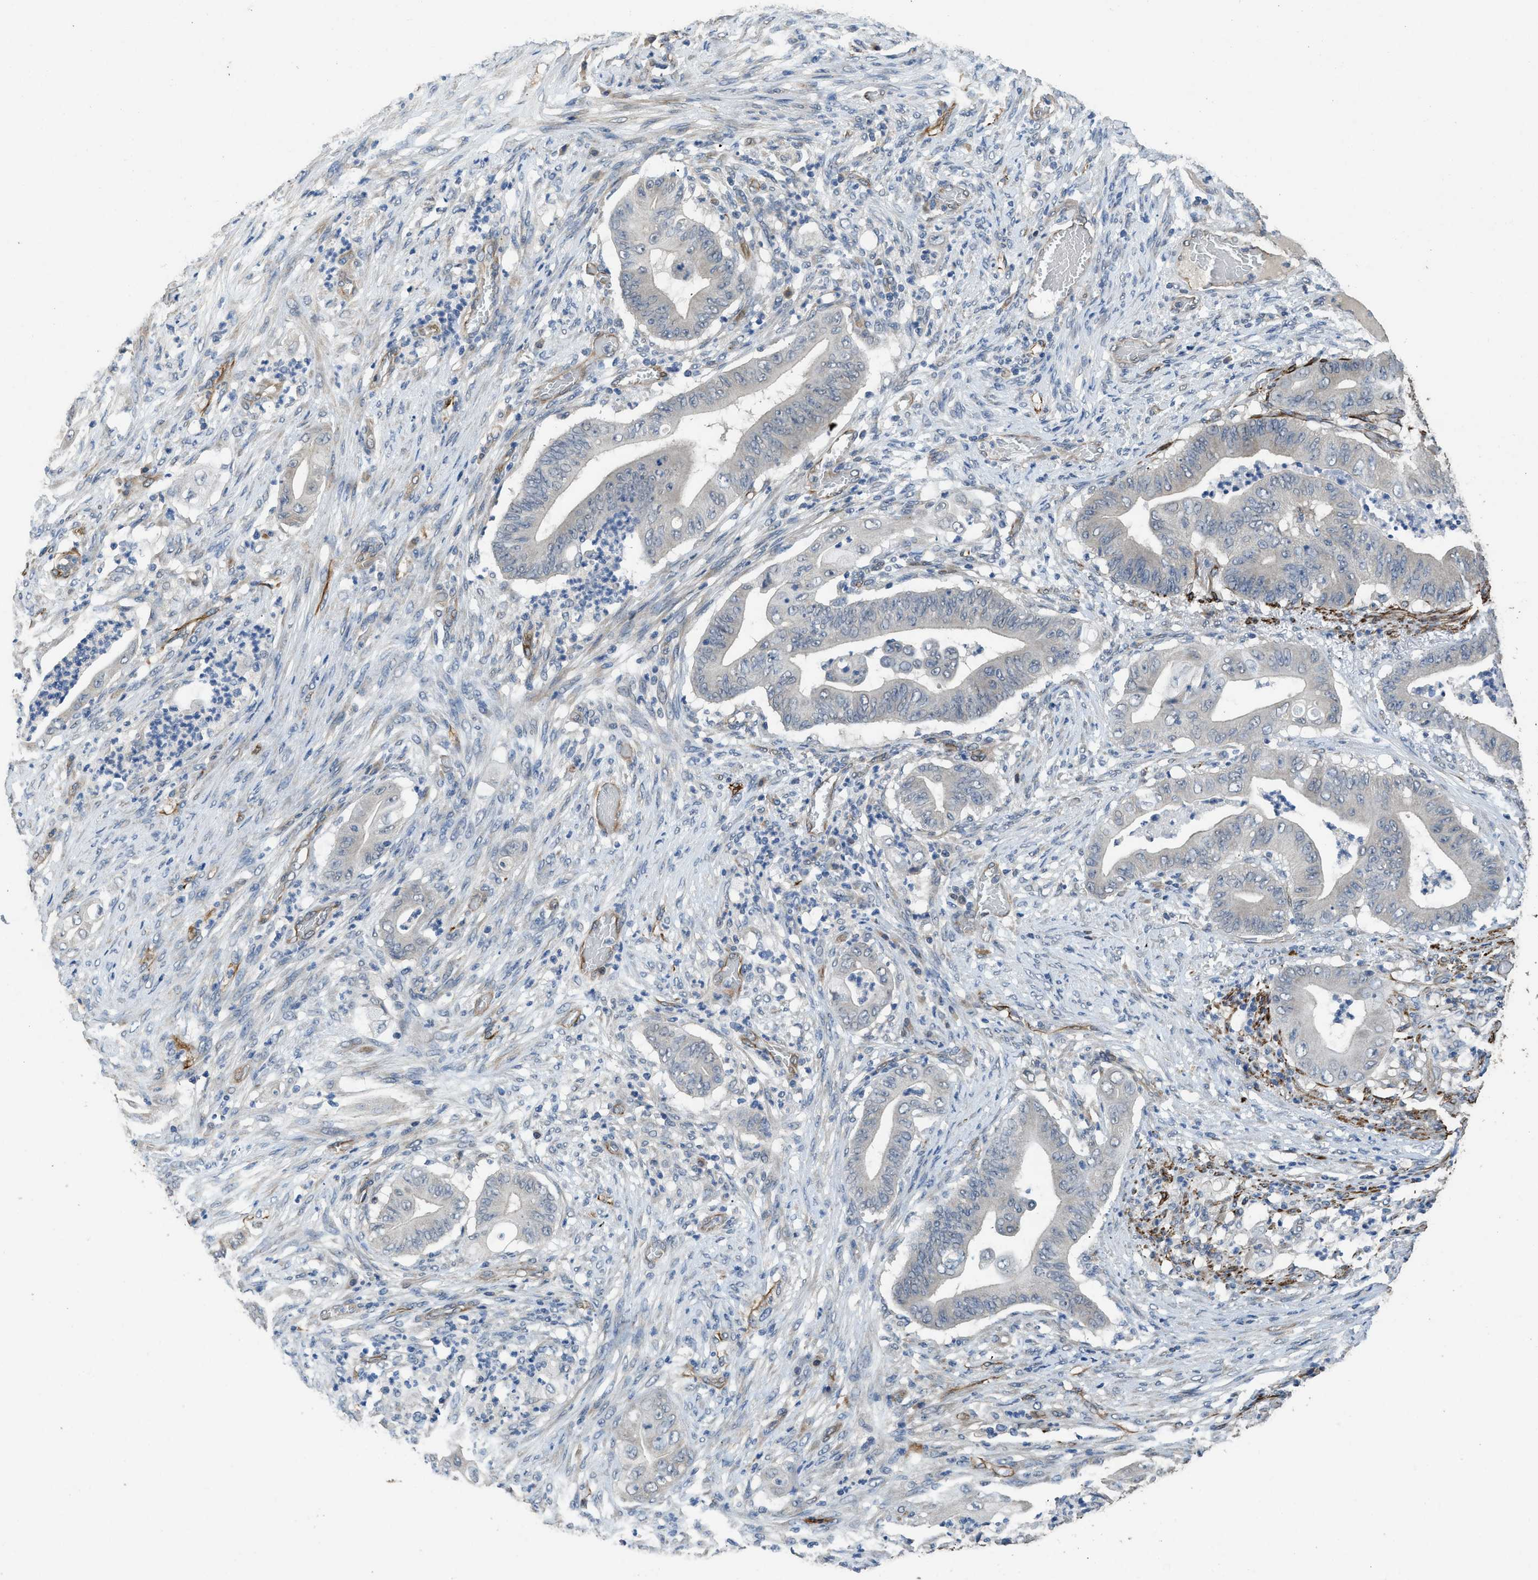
{"staining": {"intensity": "negative", "quantity": "none", "location": "none"}, "tissue": "stomach cancer", "cell_type": "Tumor cells", "image_type": "cancer", "snomed": [{"axis": "morphology", "description": "Adenocarcinoma, NOS"}, {"axis": "topography", "description": "Stomach"}], "caption": "This is an IHC histopathology image of stomach cancer. There is no staining in tumor cells.", "gene": "SYNM", "patient": {"sex": "female", "age": 73}}